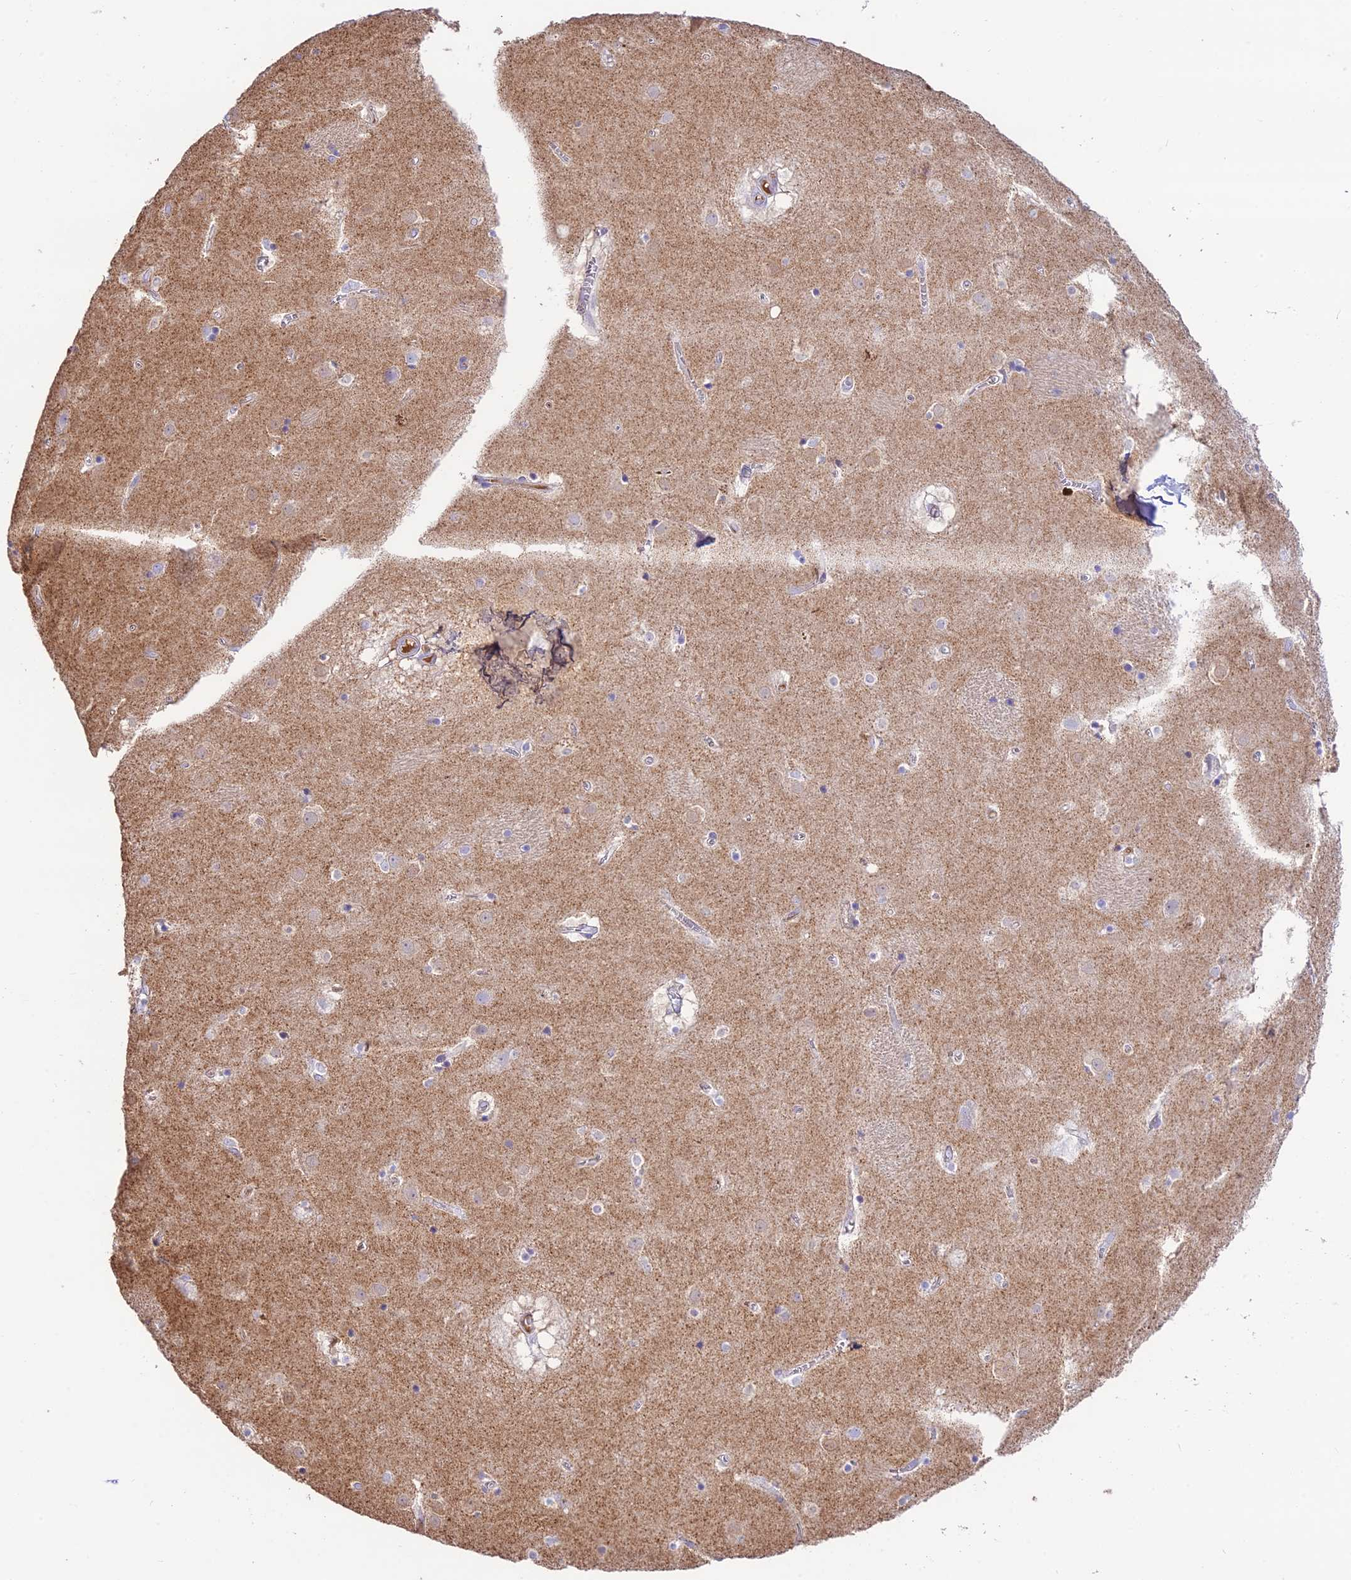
{"staining": {"intensity": "negative", "quantity": "none", "location": "none"}, "tissue": "caudate", "cell_type": "Glial cells", "image_type": "normal", "snomed": [{"axis": "morphology", "description": "Normal tissue, NOS"}, {"axis": "topography", "description": "Lateral ventricle wall"}], "caption": "An image of human caudate is negative for staining in glial cells. (DAB immunohistochemistry (IHC), high magnification).", "gene": "NLRP9", "patient": {"sex": "male", "age": 70}}